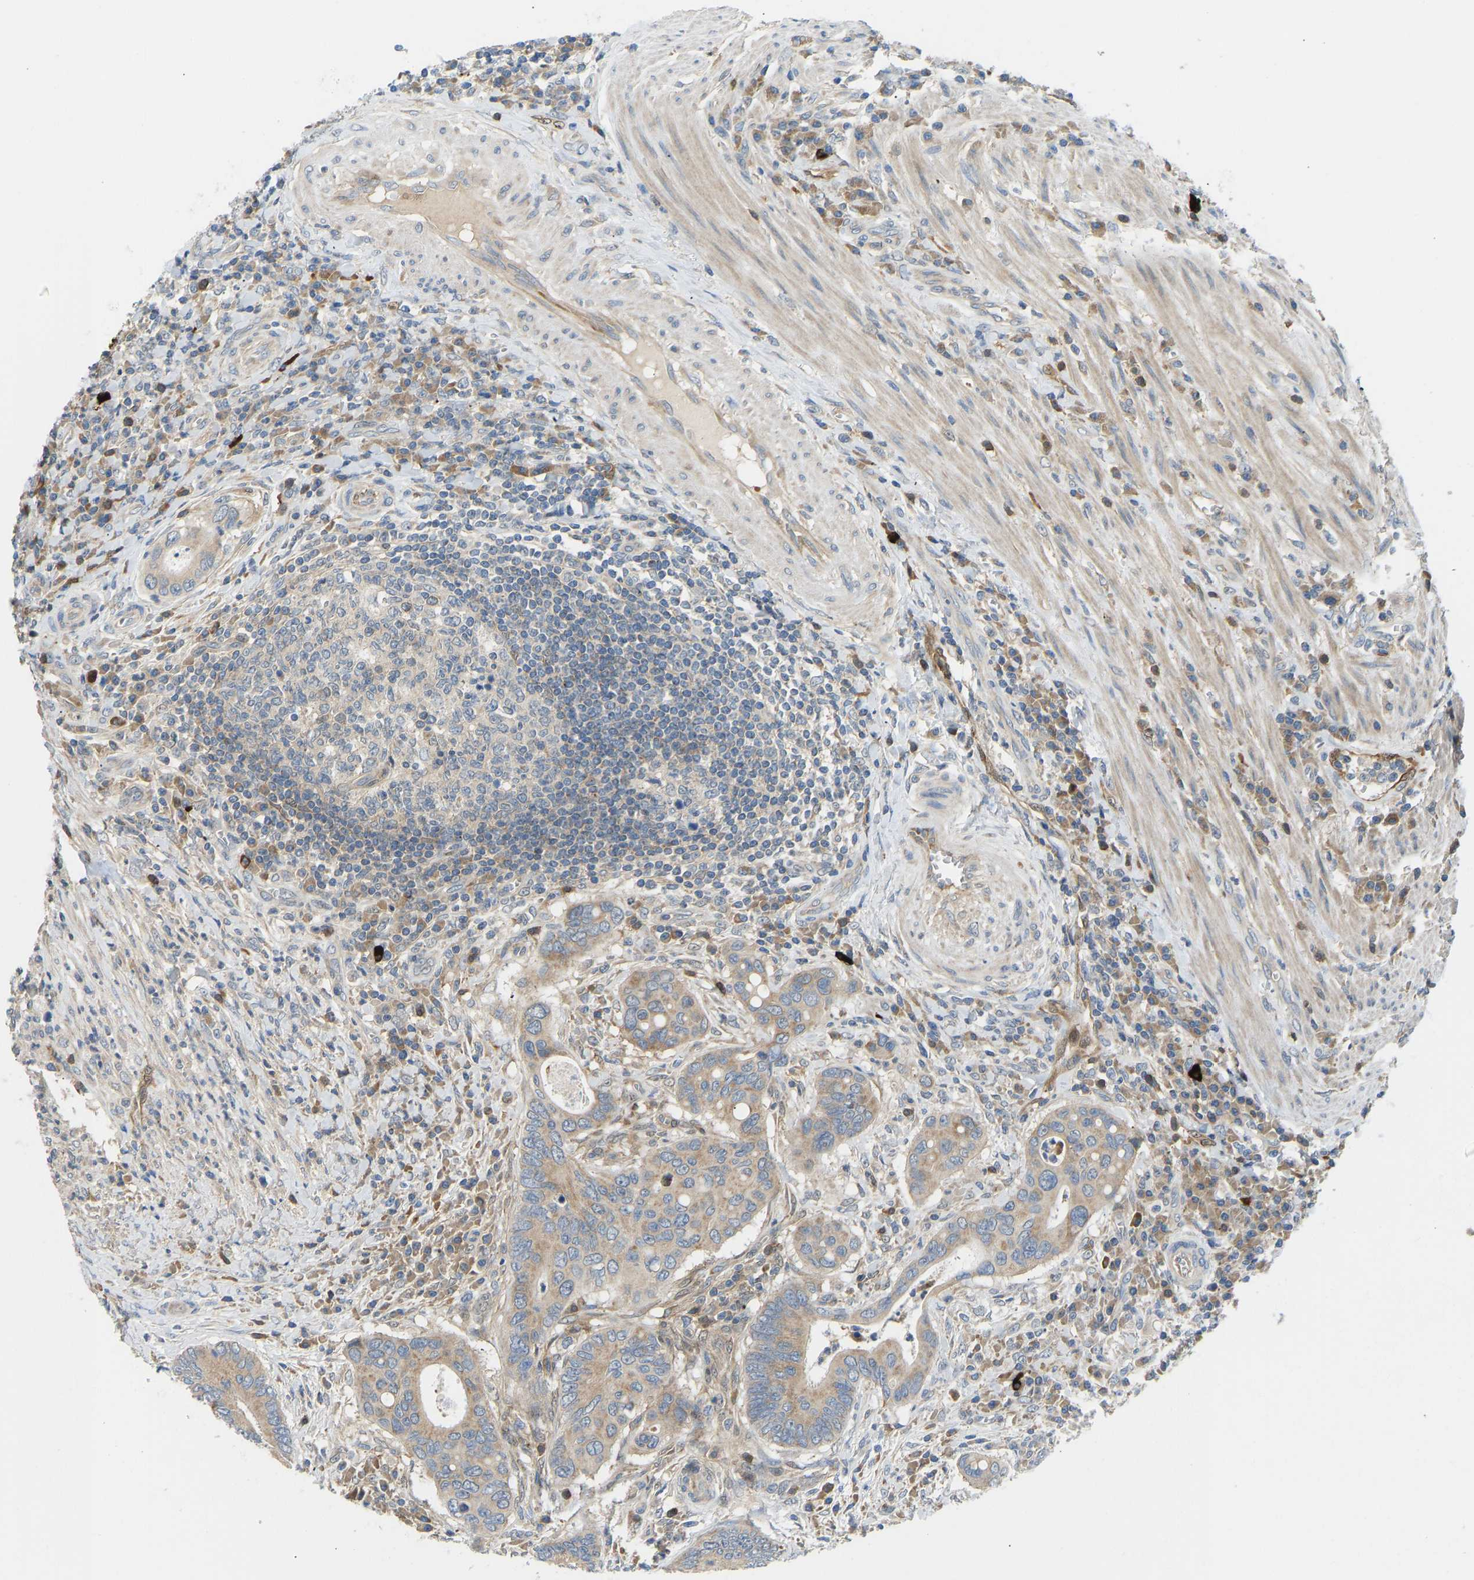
{"staining": {"intensity": "moderate", "quantity": ">75%", "location": "cytoplasmic/membranous"}, "tissue": "colorectal cancer", "cell_type": "Tumor cells", "image_type": "cancer", "snomed": [{"axis": "morphology", "description": "Inflammation, NOS"}, {"axis": "morphology", "description": "Adenocarcinoma, NOS"}, {"axis": "topography", "description": "Colon"}], "caption": "A high-resolution micrograph shows immunohistochemistry (IHC) staining of colorectal cancer (adenocarcinoma), which exhibits moderate cytoplasmic/membranous positivity in about >75% of tumor cells. (DAB IHC, brown staining for protein, blue staining for nuclei).", "gene": "RBP1", "patient": {"sex": "male", "age": 72}}